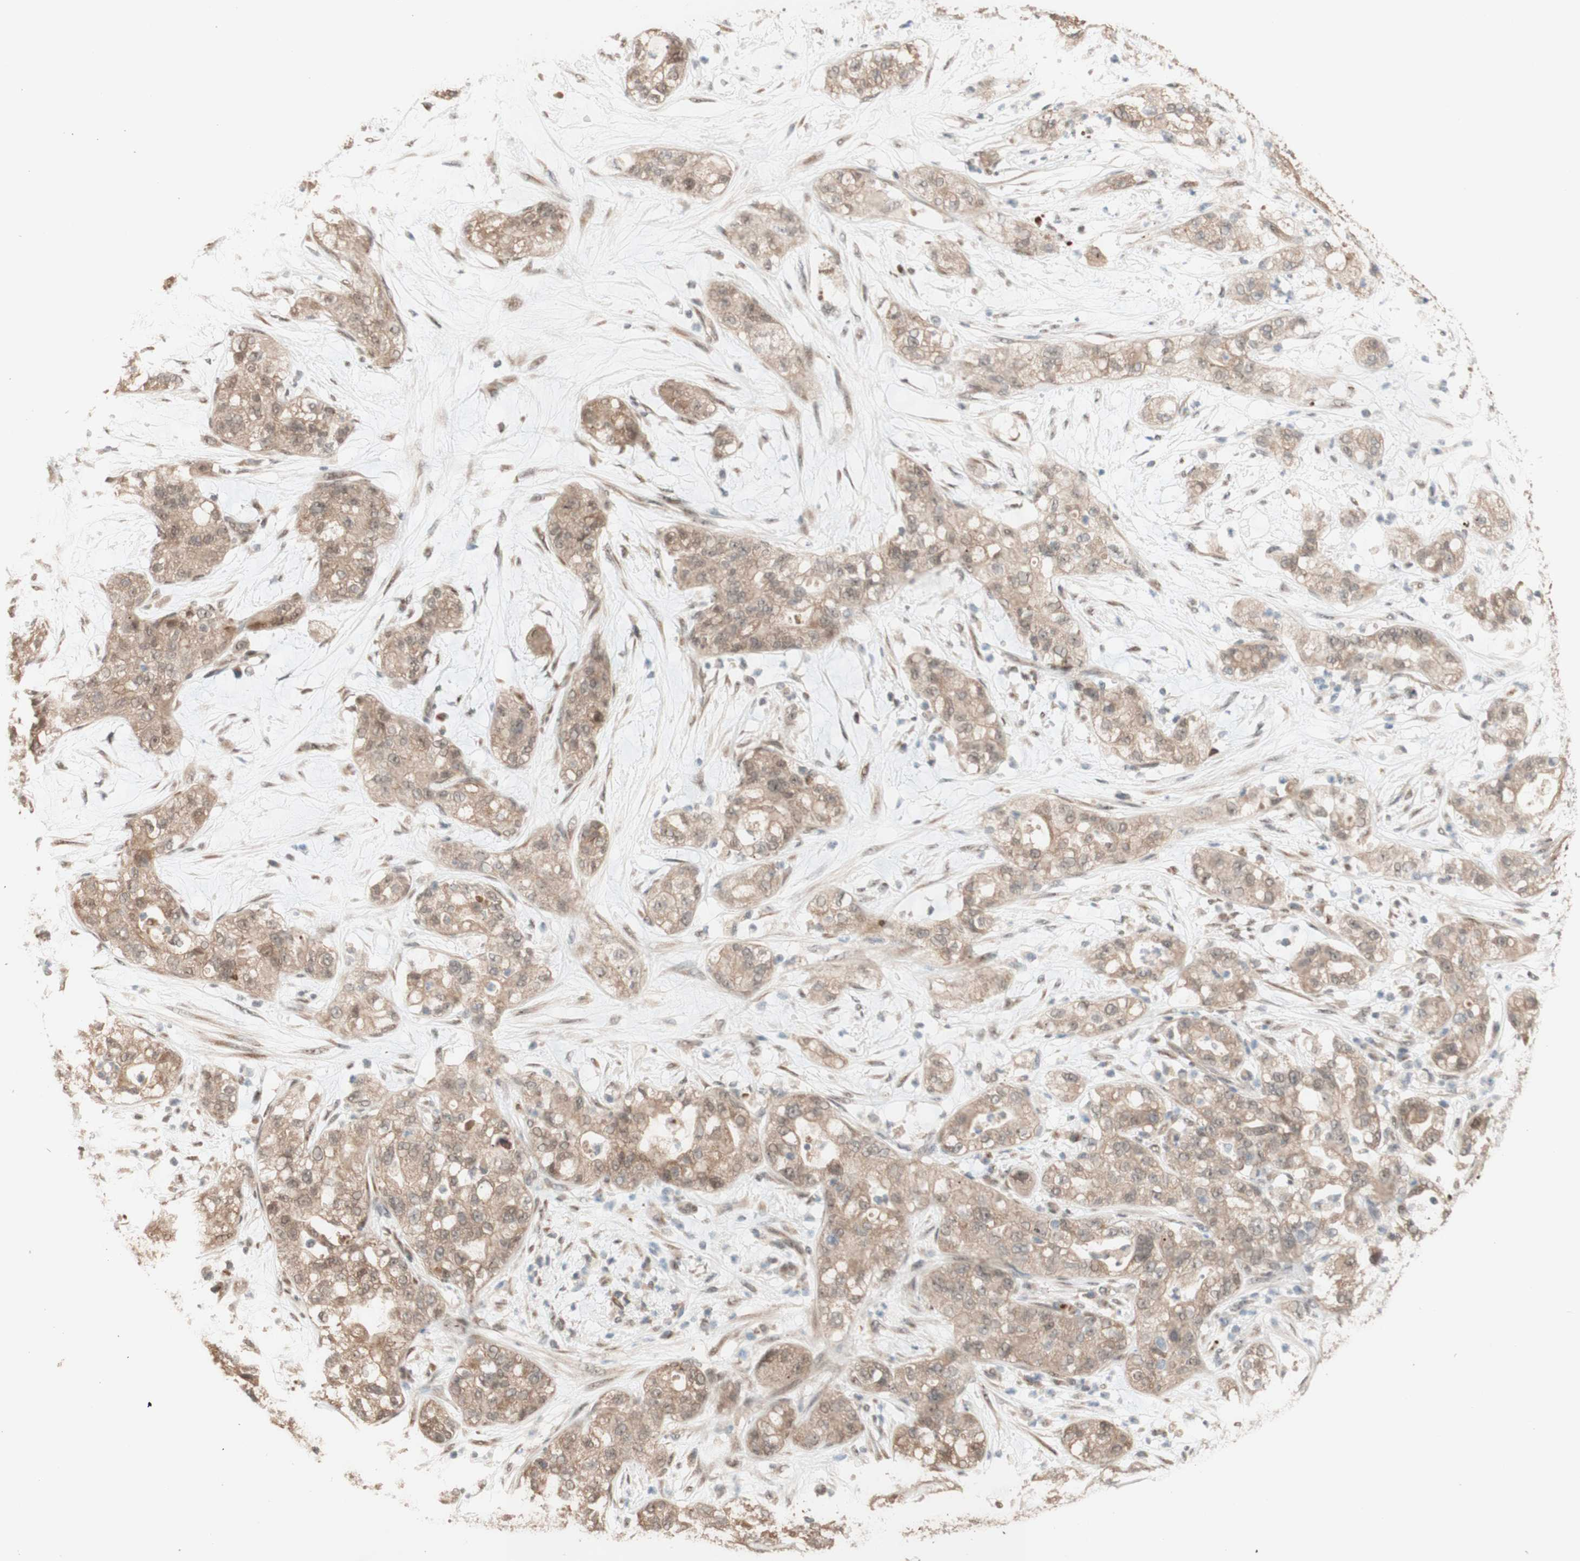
{"staining": {"intensity": "moderate", "quantity": ">75%", "location": "cytoplasmic/membranous"}, "tissue": "pancreatic cancer", "cell_type": "Tumor cells", "image_type": "cancer", "snomed": [{"axis": "morphology", "description": "Adenocarcinoma, NOS"}, {"axis": "topography", "description": "Pancreas"}], "caption": "Pancreatic cancer tissue exhibits moderate cytoplasmic/membranous staining in approximately >75% of tumor cells, visualized by immunohistochemistry.", "gene": "CCNC", "patient": {"sex": "female", "age": 78}}